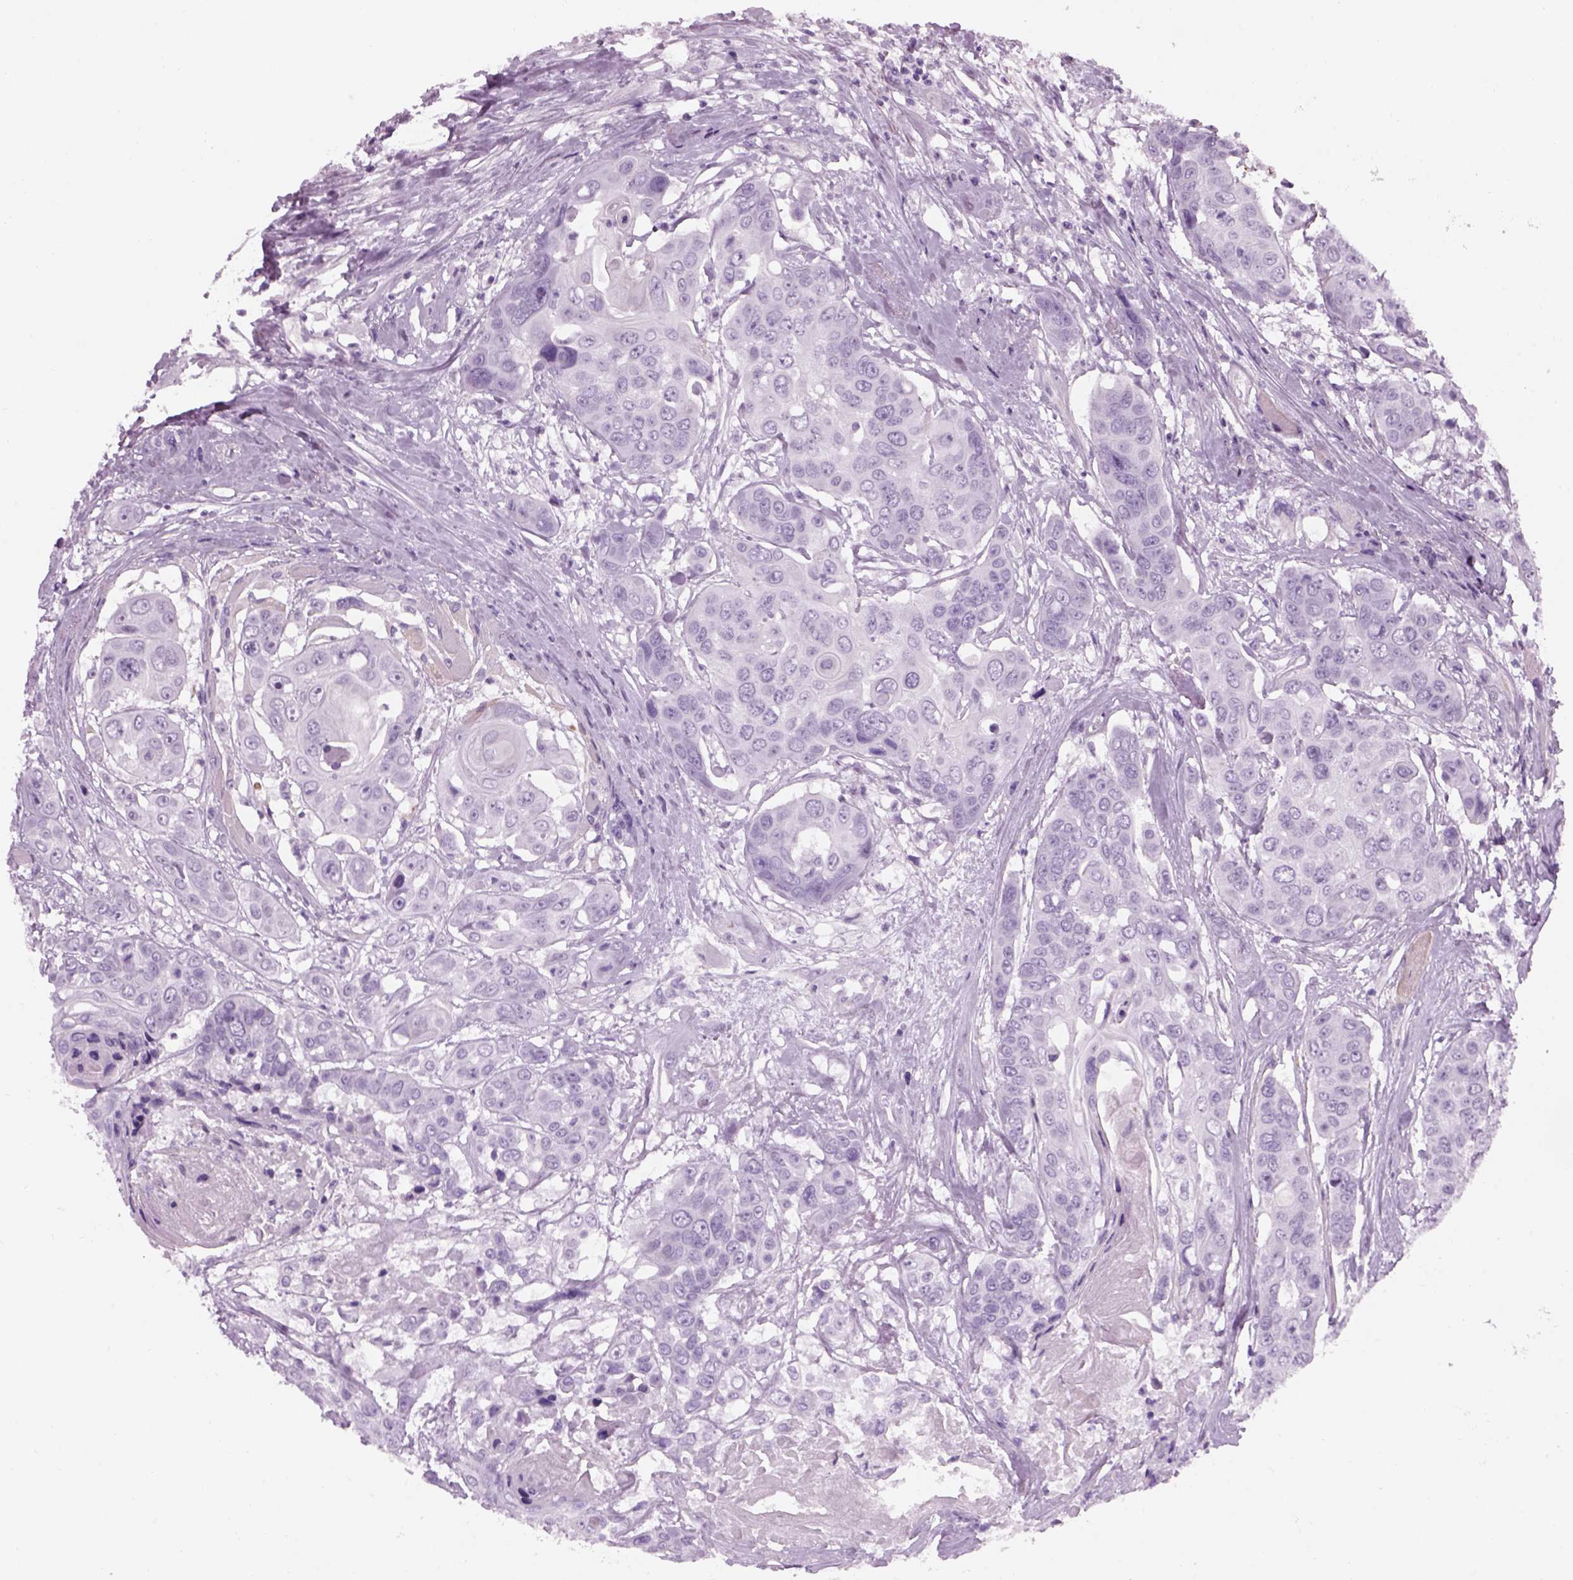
{"staining": {"intensity": "negative", "quantity": "none", "location": "none"}, "tissue": "head and neck cancer", "cell_type": "Tumor cells", "image_type": "cancer", "snomed": [{"axis": "morphology", "description": "Squamous cell carcinoma, NOS"}, {"axis": "topography", "description": "Oral tissue"}, {"axis": "topography", "description": "Head-Neck"}], "caption": "DAB immunohistochemical staining of head and neck squamous cell carcinoma displays no significant positivity in tumor cells. The staining was performed using DAB to visualize the protein expression in brown, while the nuclei were stained in blue with hematoxylin (Magnification: 20x).", "gene": "GAS2L2", "patient": {"sex": "male", "age": 56}}